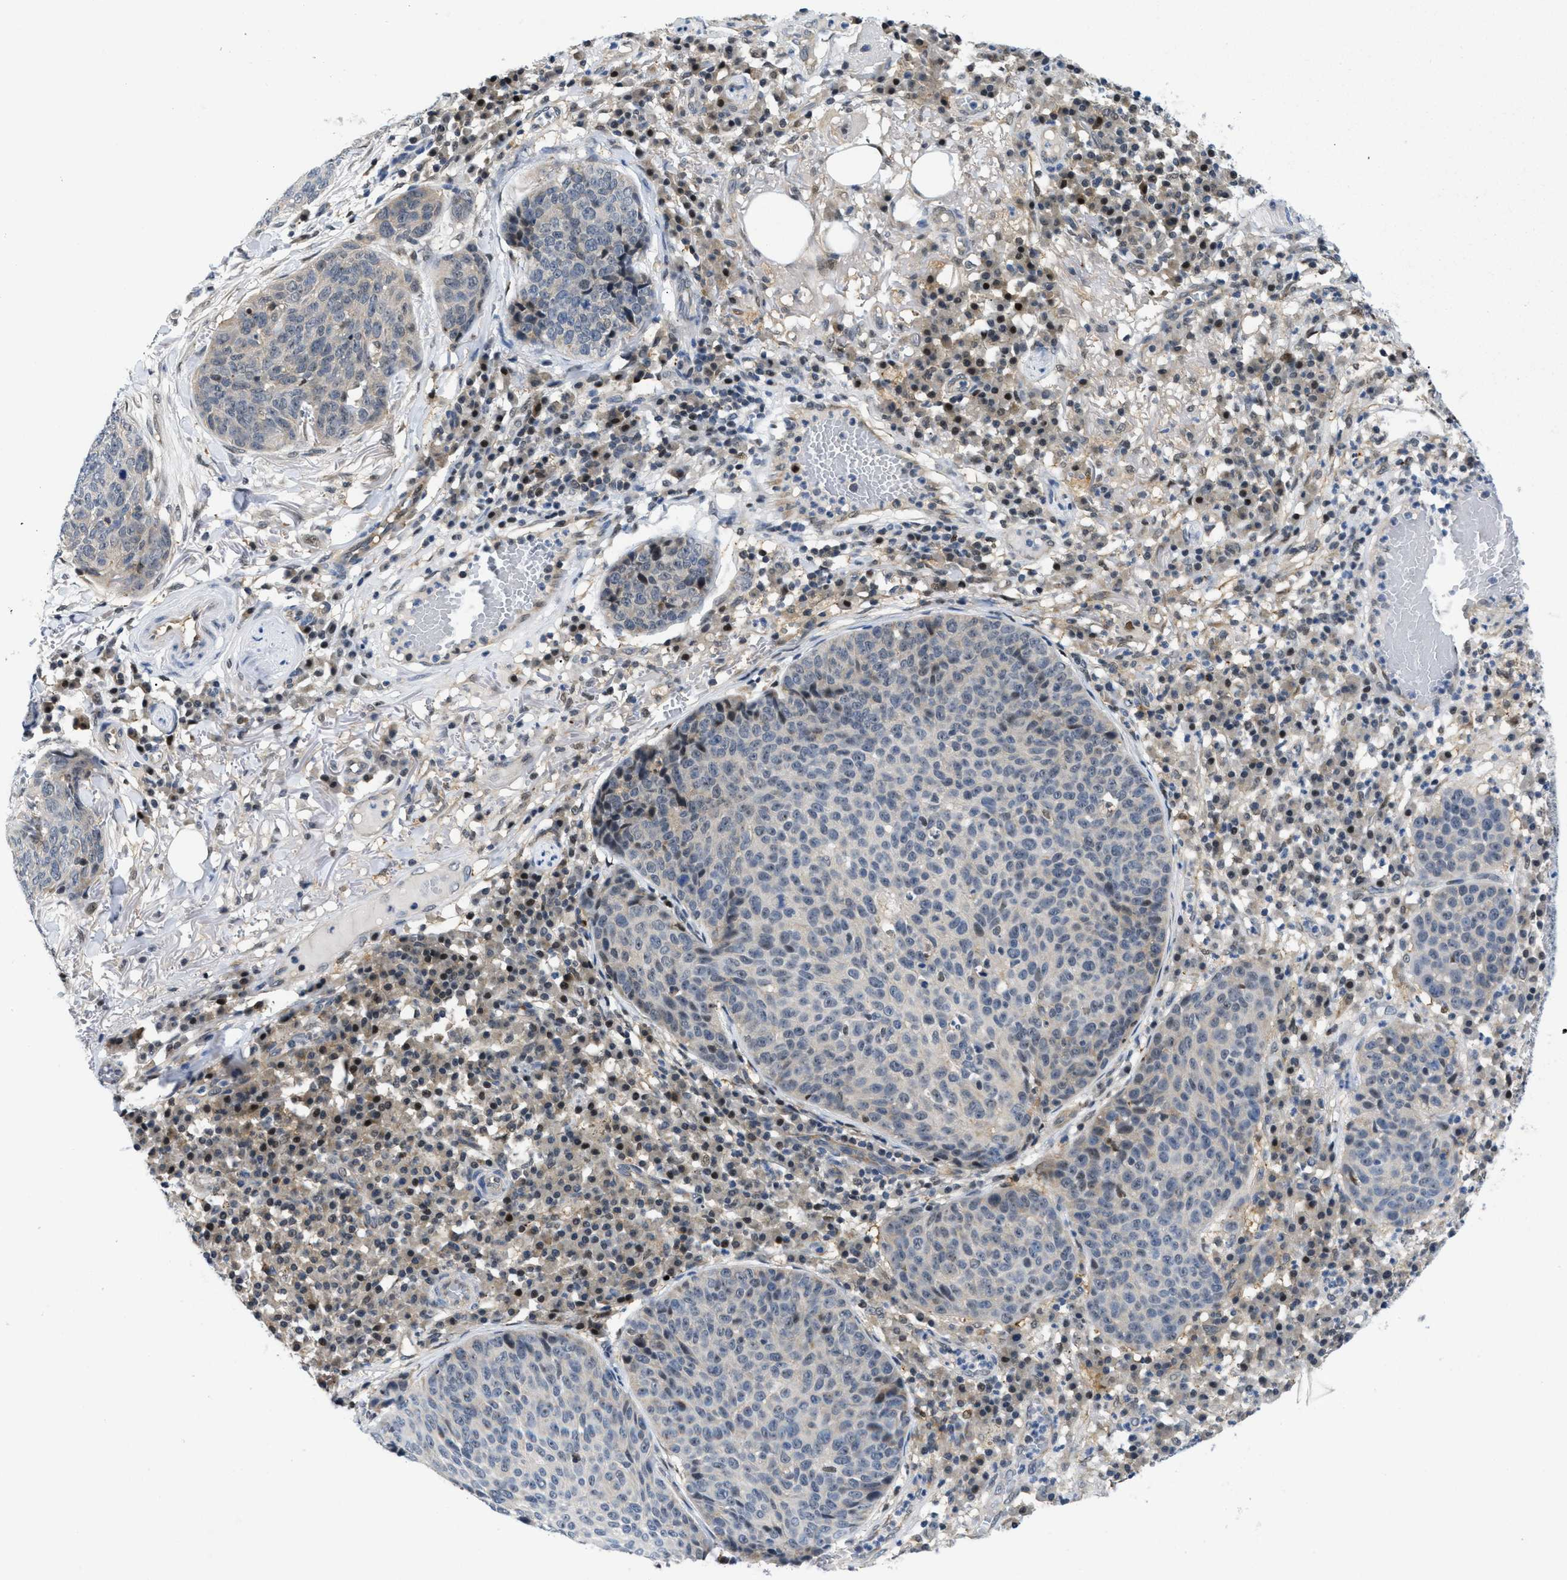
{"staining": {"intensity": "negative", "quantity": "none", "location": "none"}, "tissue": "skin cancer", "cell_type": "Tumor cells", "image_type": "cancer", "snomed": [{"axis": "morphology", "description": "Squamous cell carcinoma in situ, NOS"}, {"axis": "morphology", "description": "Squamous cell carcinoma, NOS"}, {"axis": "topography", "description": "Skin"}], "caption": "Human skin cancer (squamous cell carcinoma in situ) stained for a protein using immunohistochemistry demonstrates no expression in tumor cells.", "gene": "SLC29A2", "patient": {"sex": "male", "age": 93}}